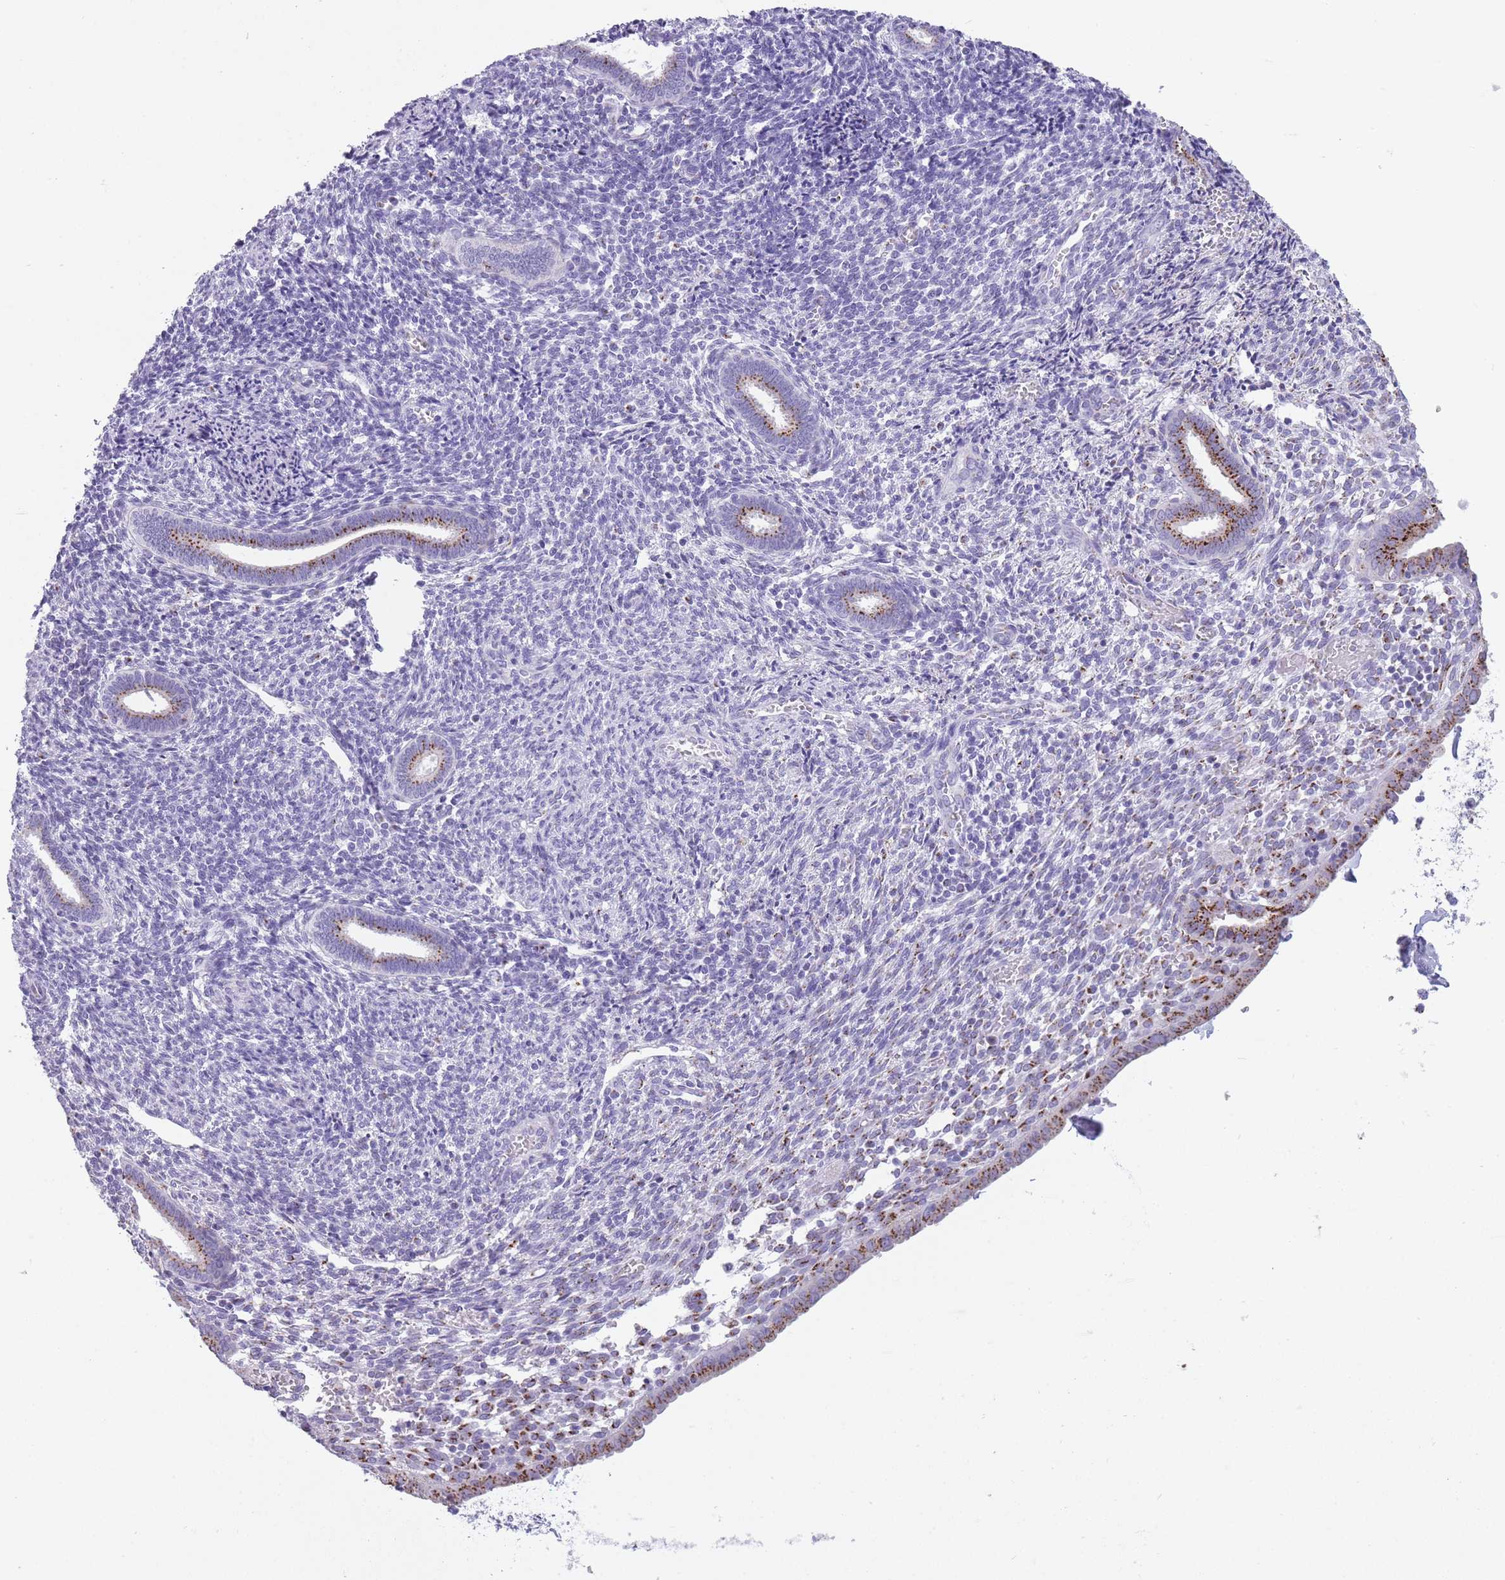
{"staining": {"intensity": "negative", "quantity": "none", "location": "none"}, "tissue": "endometrium", "cell_type": "Cells in endometrial stroma", "image_type": "normal", "snomed": [{"axis": "morphology", "description": "Normal tissue, NOS"}, {"axis": "topography", "description": "Endometrium"}], "caption": "Photomicrograph shows no significant protein expression in cells in endometrial stroma of normal endometrium.", "gene": "B4GALT2", "patient": {"sex": "female", "age": 32}}